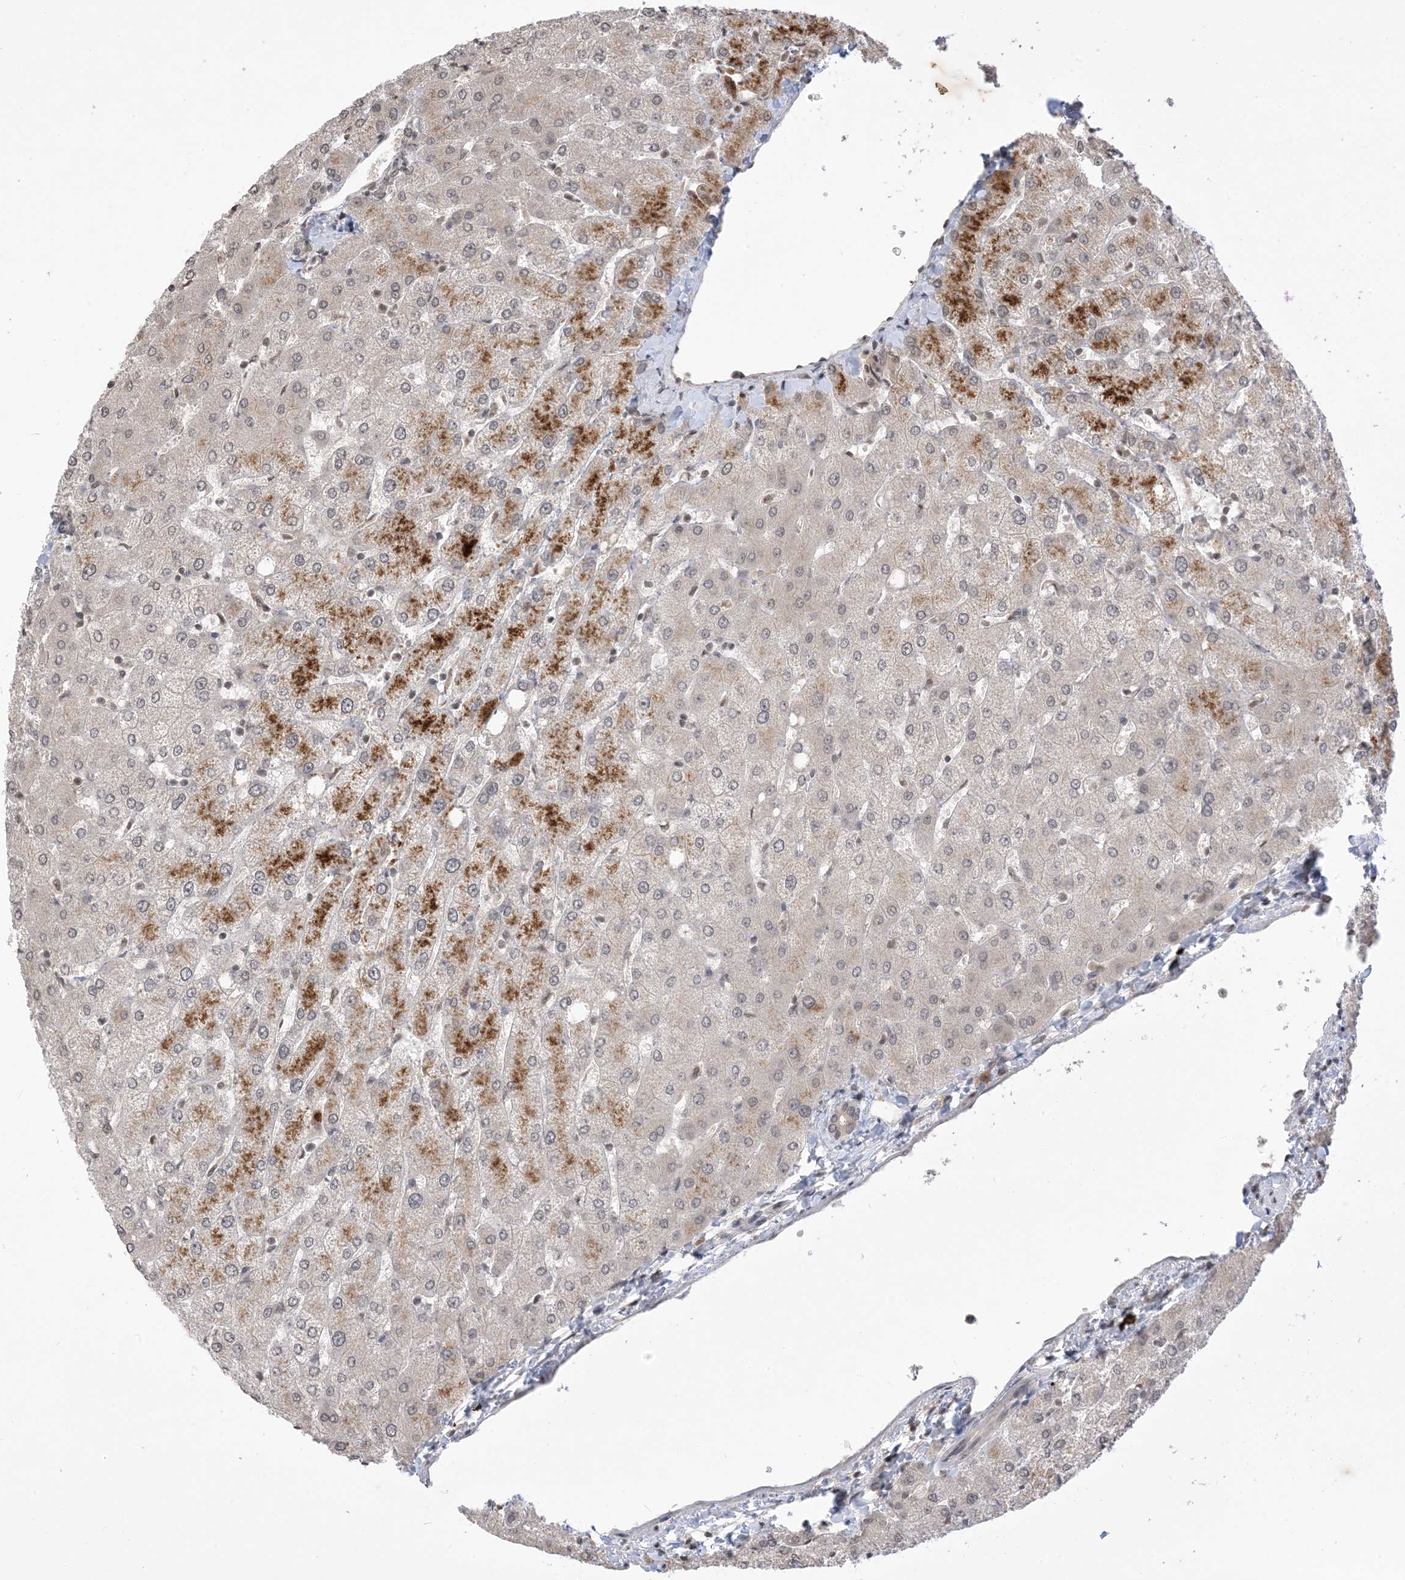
{"staining": {"intensity": "negative", "quantity": "none", "location": "none"}, "tissue": "liver", "cell_type": "Cholangiocytes", "image_type": "normal", "snomed": [{"axis": "morphology", "description": "Normal tissue, NOS"}, {"axis": "topography", "description": "Liver"}], "caption": "Immunohistochemistry (IHC) of normal human liver exhibits no expression in cholangiocytes. (Immunohistochemistry, brightfield microscopy, high magnification).", "gene": "RANBP9", "patient": {"sex": "female", "age": 54}}